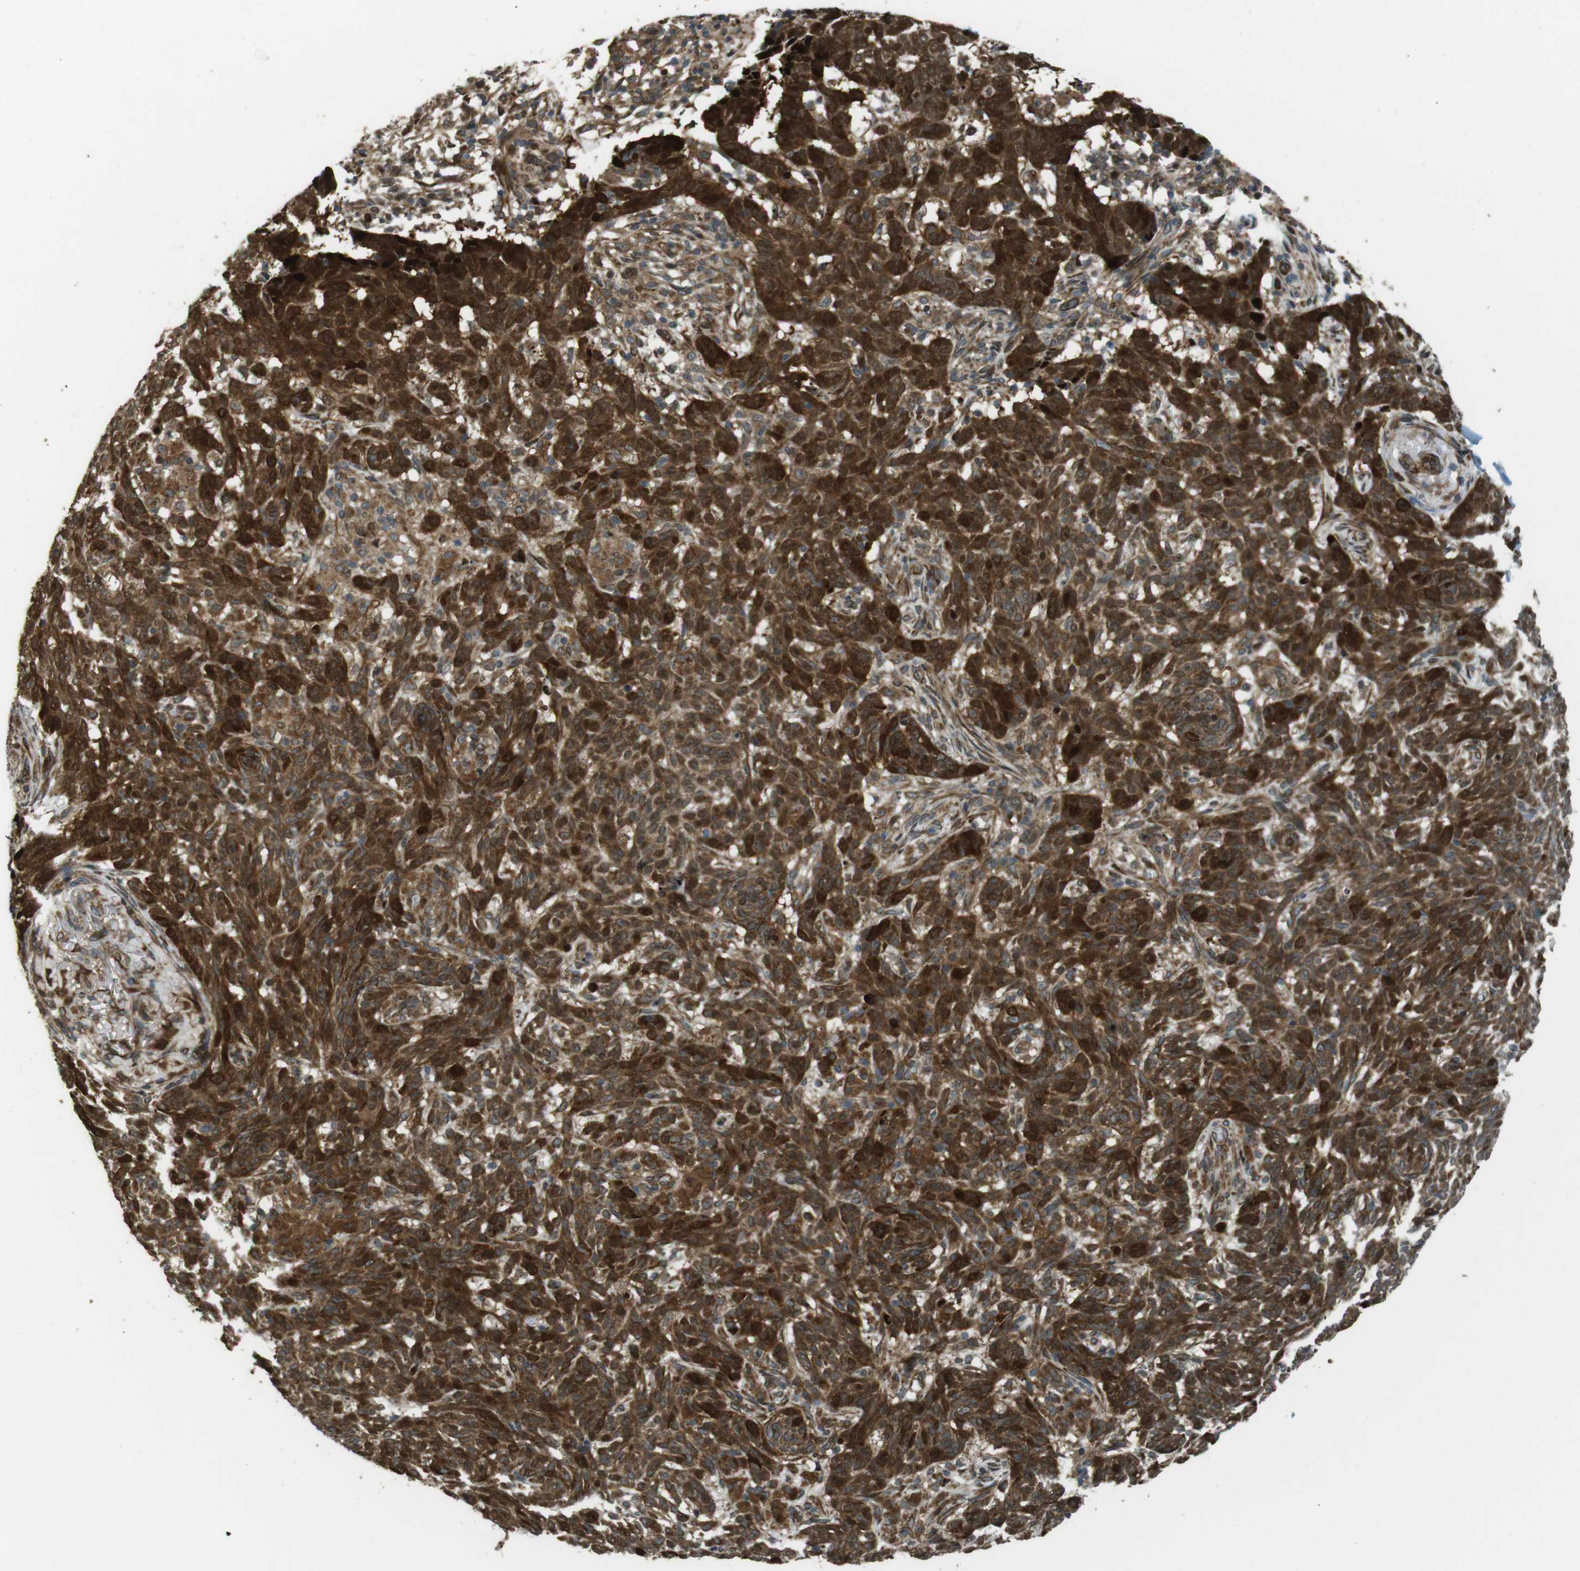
{"staining": {"intensity": "strong", "quantity": ">75%", "location": "cytoplasmic/membranous"}, "tissue": "skin cancer", "cell_type": "Tumor cells", "image_type": "cancer", "snomed": [{"axis": "morphology", "description": "Basal cell carcinoma"}, {"axis": "topography", "description": "Skin"}], "caption": "A brown stain shows strong cytoplasmic/membranous staining of a protein in skin cancer (basal cell carcinoma) tumor cells.", "gene": "ZNF330", "patient": {"sex": "male", "age": 85}}